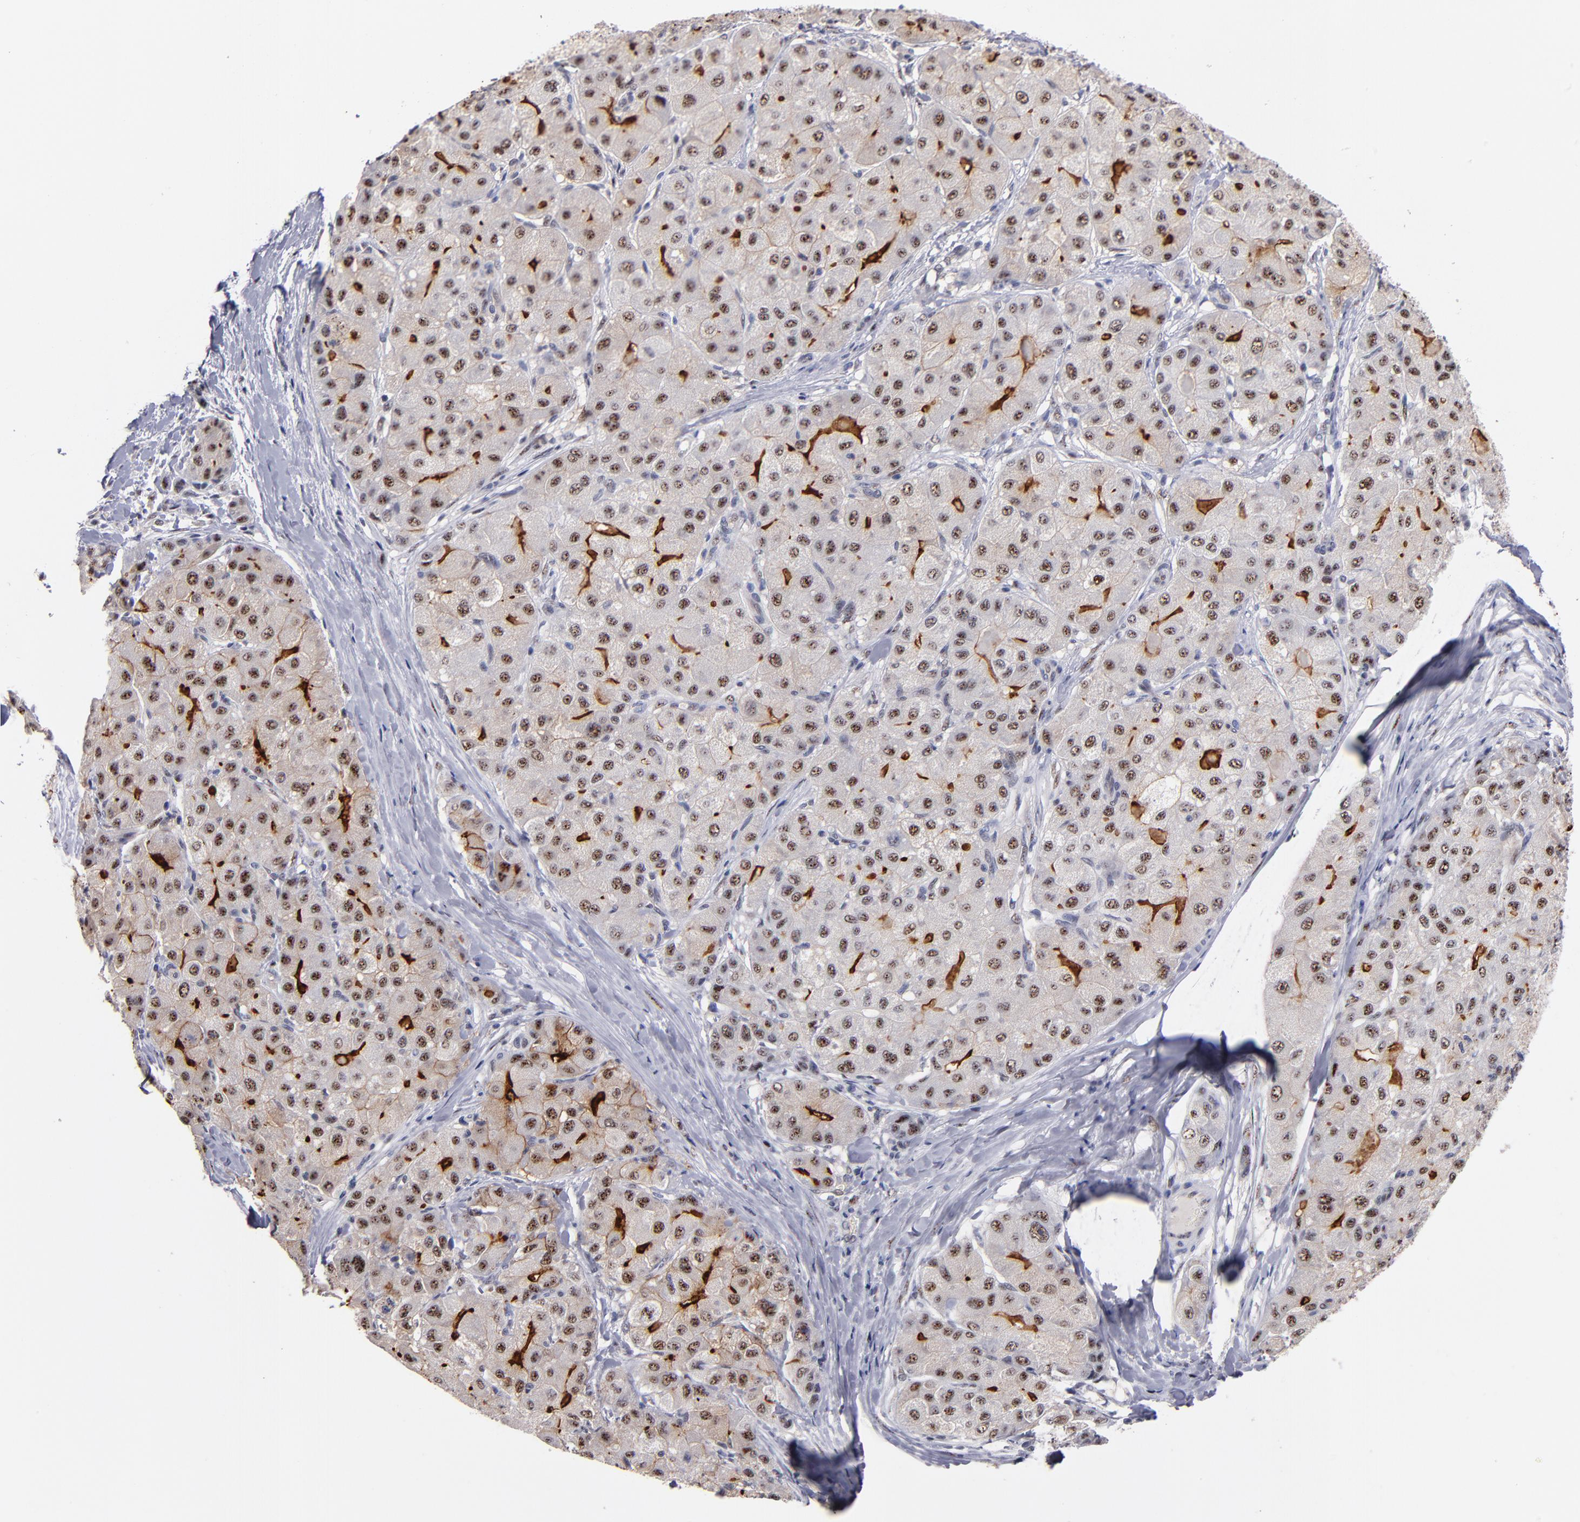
{"staining": {"intensity": "weak", "quantity": "<25%", "location": "cytoplasmic/membranous,nuclear"}, "tissue": "liver cancer", "cell_type": "Tumor cells", "image_type": "cancer", "snomed": [{"axis": "morphology", "description": "Carcinoma, Hepatocellular, NOS"}, {"axis": "topography", "description": "Liver"}], "caption": "The image displays no staining of tumor cells in liver cancer.", "gene": "RAF1", "patient": {"sex": "male", "age": 80}}